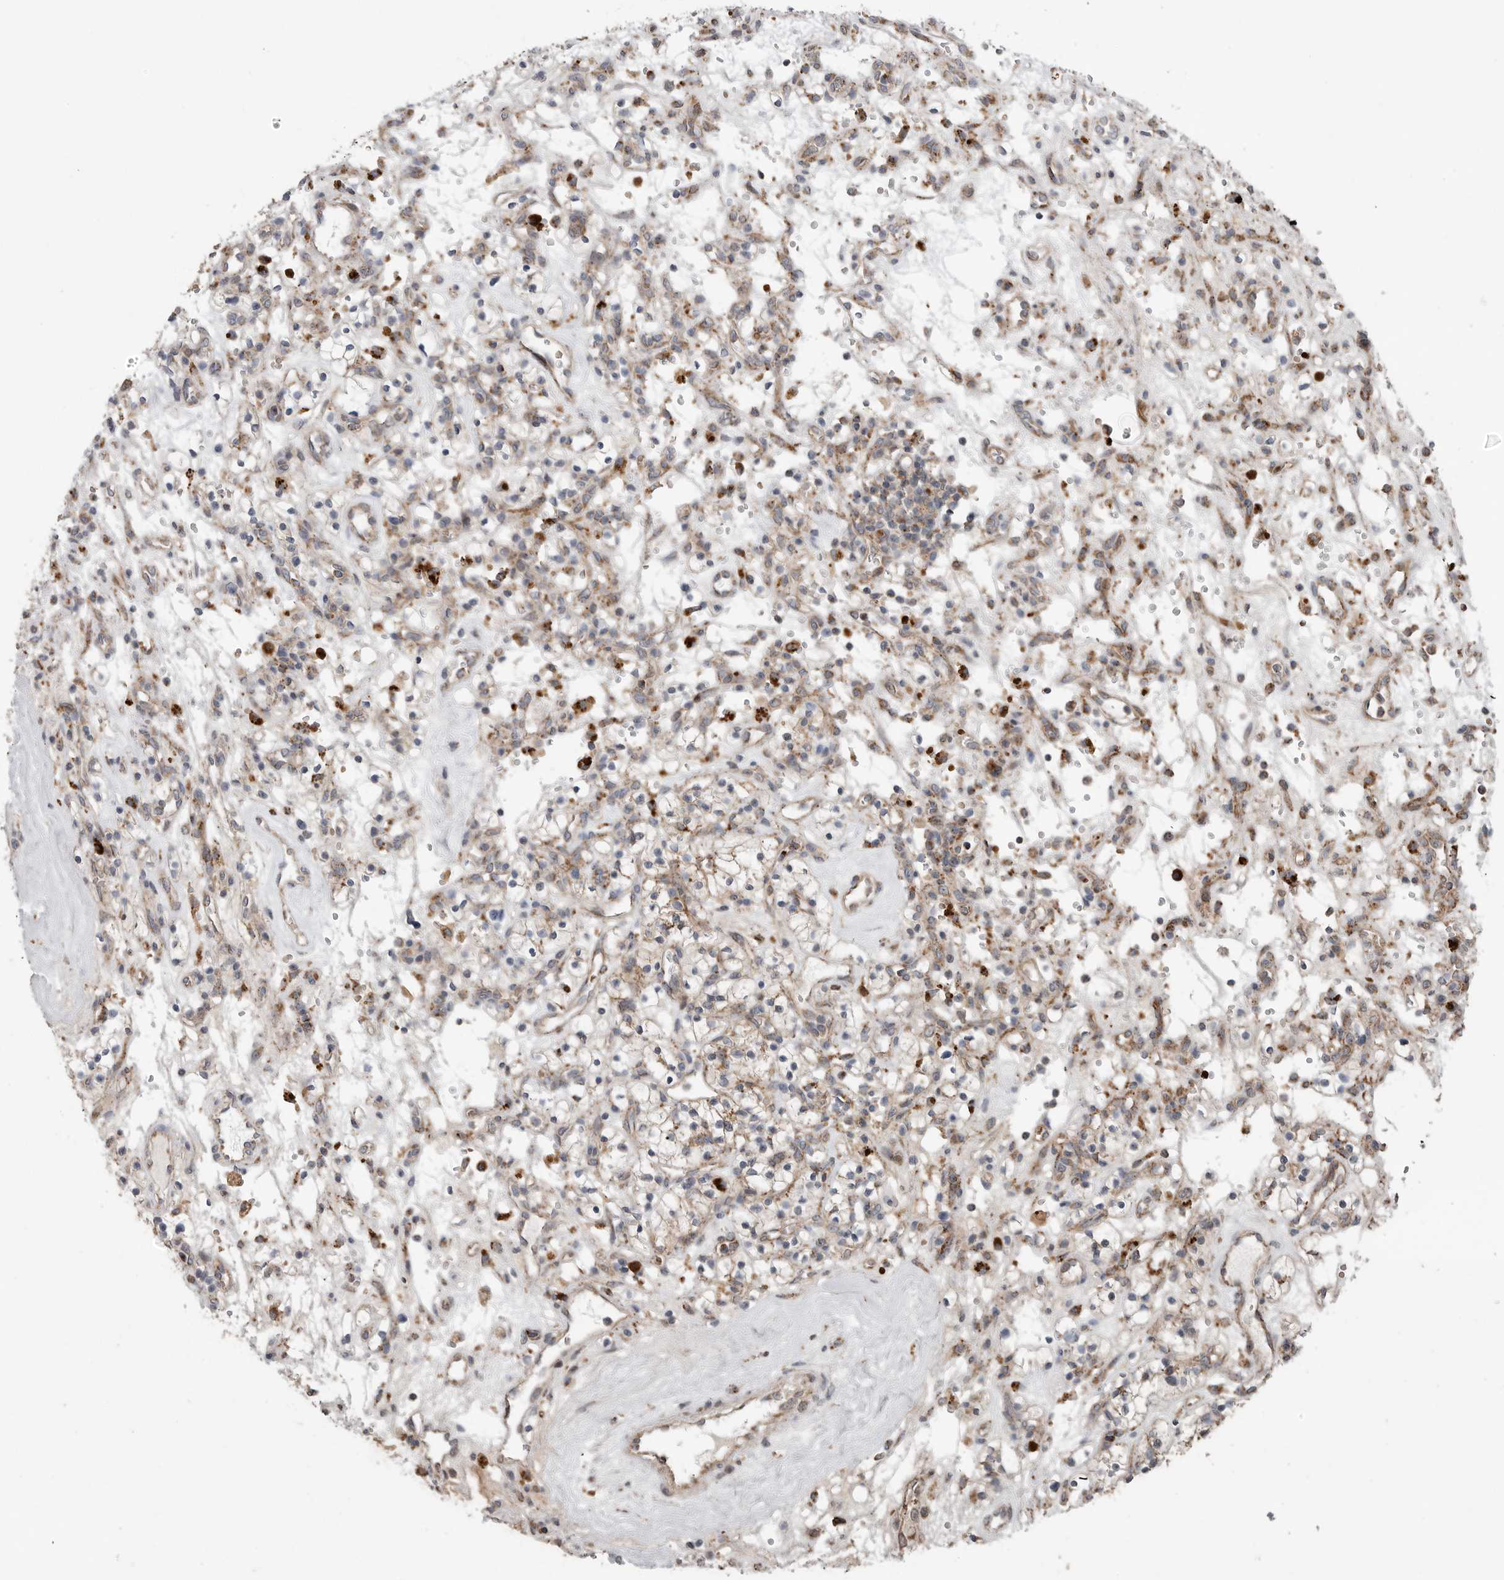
{"staining": {"intensity": "moderate", "quantity": ">75%", "location": "cytoplasmic/membranous"}, "tissue": "renal cancer", "cell_type": "Tumor cells", "image_type": "cancer", "snomed": [{"axis": "morphology", "description": "Adenocarcinoma, NOS"}, {"axis": "topography", "description": "Kidney"}], "caption": "Protein staining reveals moderate cytoplasmic/membranous expression in about >75% of tumor cells in adenocarcinoma (renal).", "gene": "GALNS", "patient": {"sex": "female", "age": 57}}